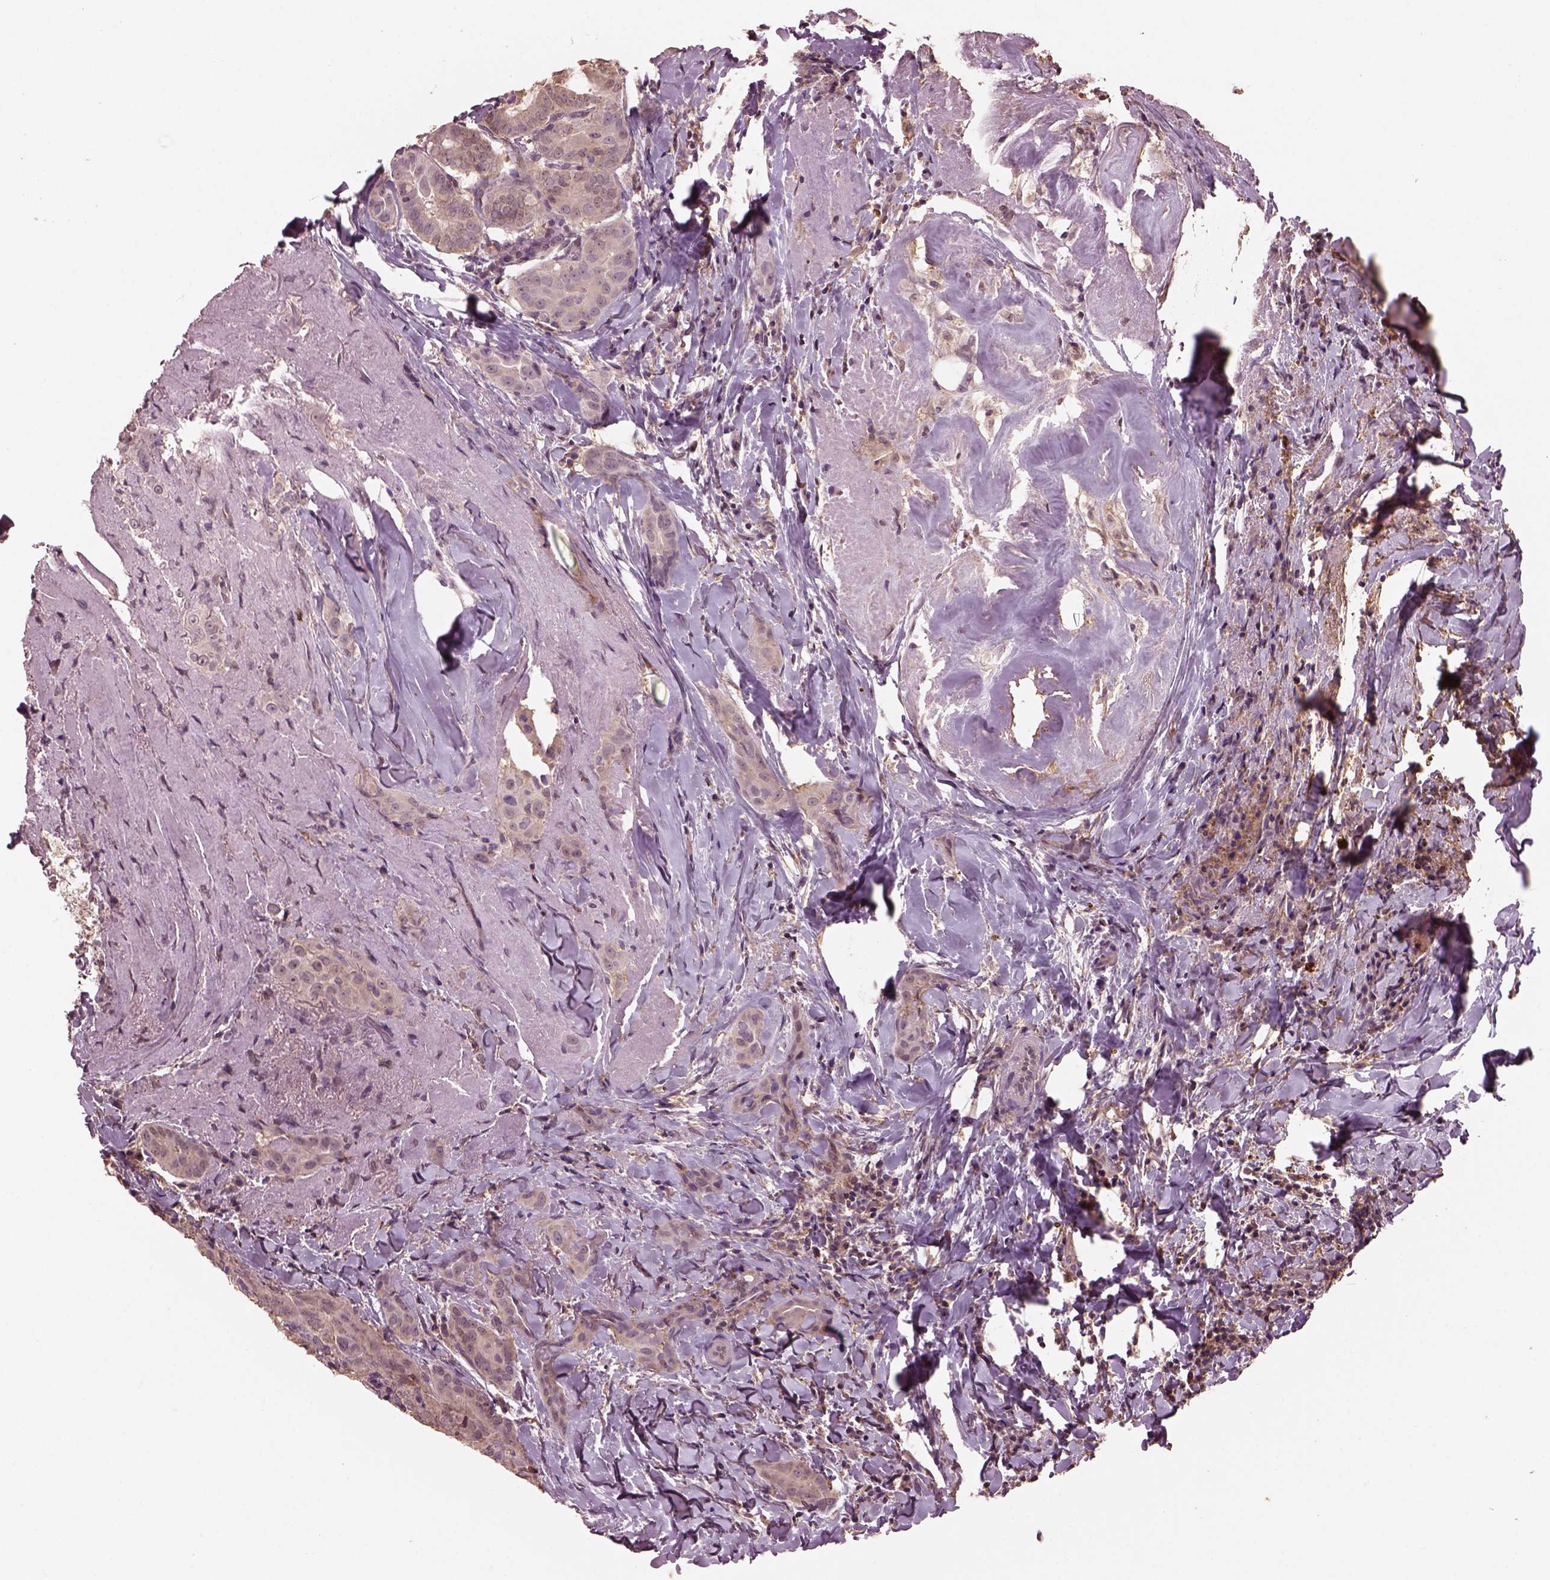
{"staining": {"intensity": "negative", "quantity": "none", "location": "none"}, "tissue": "thyroid cancer", "cell_type": "Tumor cells", "image_type": "cancer", "snomed": [{"axis": "morphology", "description": "Papillary adenocarcinoma, NOS"}, {"axis": "morphology", "description": "Papillary adenoma metastatic"}, {"axis": "topography", "description": "Thyroid gland"}], "caption": "Thyroid cancer stained for a protein using IHC exhibits no expression tumor cells.", "gene": "SRI", "patient": {"sex": "female", "age": 50}}